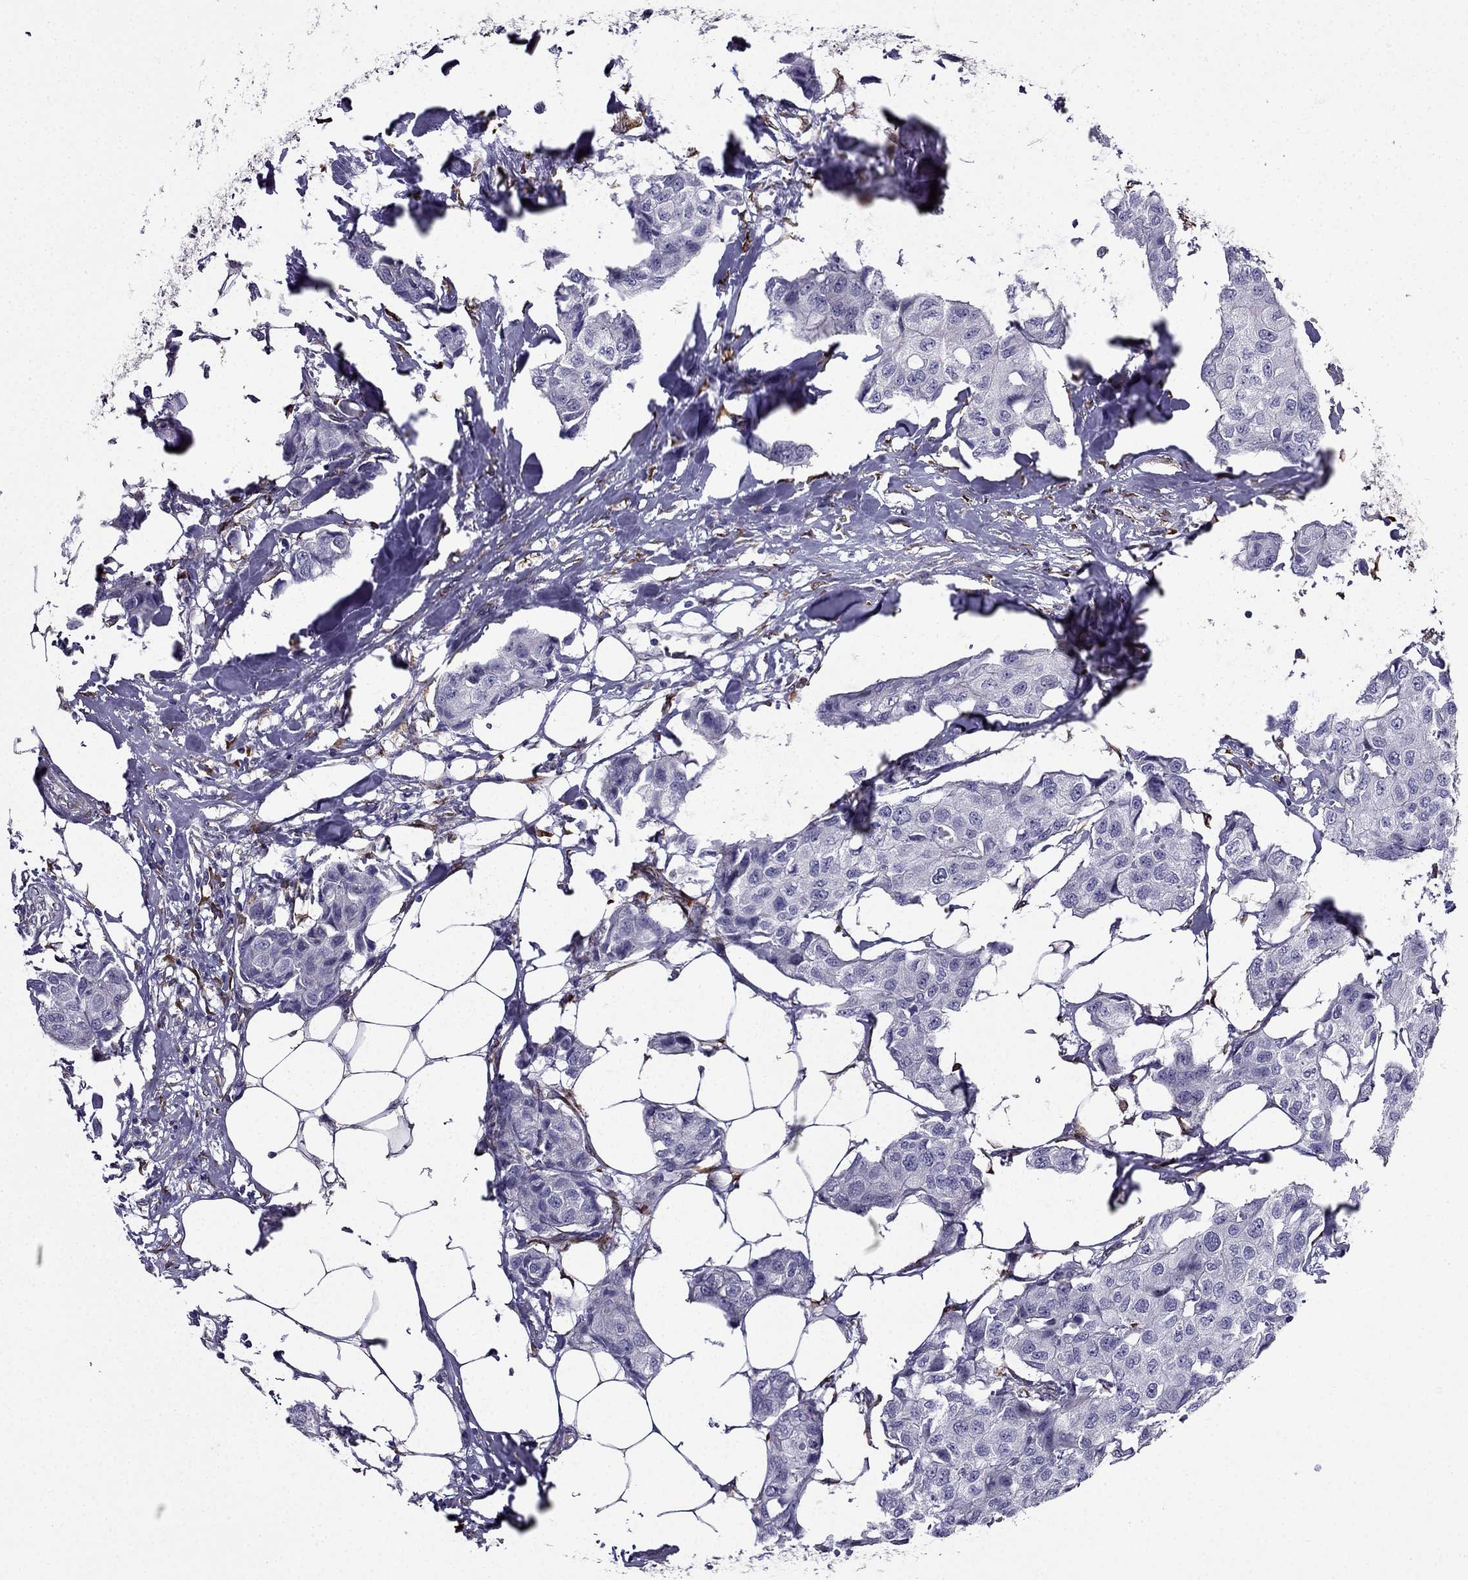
{"staining": {"intensity": "negative", "quantity": "none", "location": "none"}, "tissue": "breast cancer", "cell_type": "Tumor cells", "image_type": "cancer", "snomed": [{"axis": "morphology", "description": "Duct carcinoma"}, {"axis": "topography", "description": "Breast"}], "caption": "DAB (3,3'-diaminobenzidine) immunohistochemical staining of breast infiltrating ductal carcinoma demonstrates no significant staining in tumor cells.", "gene": "IKBIP", "patient": {"sex": "female", "age": 80}}